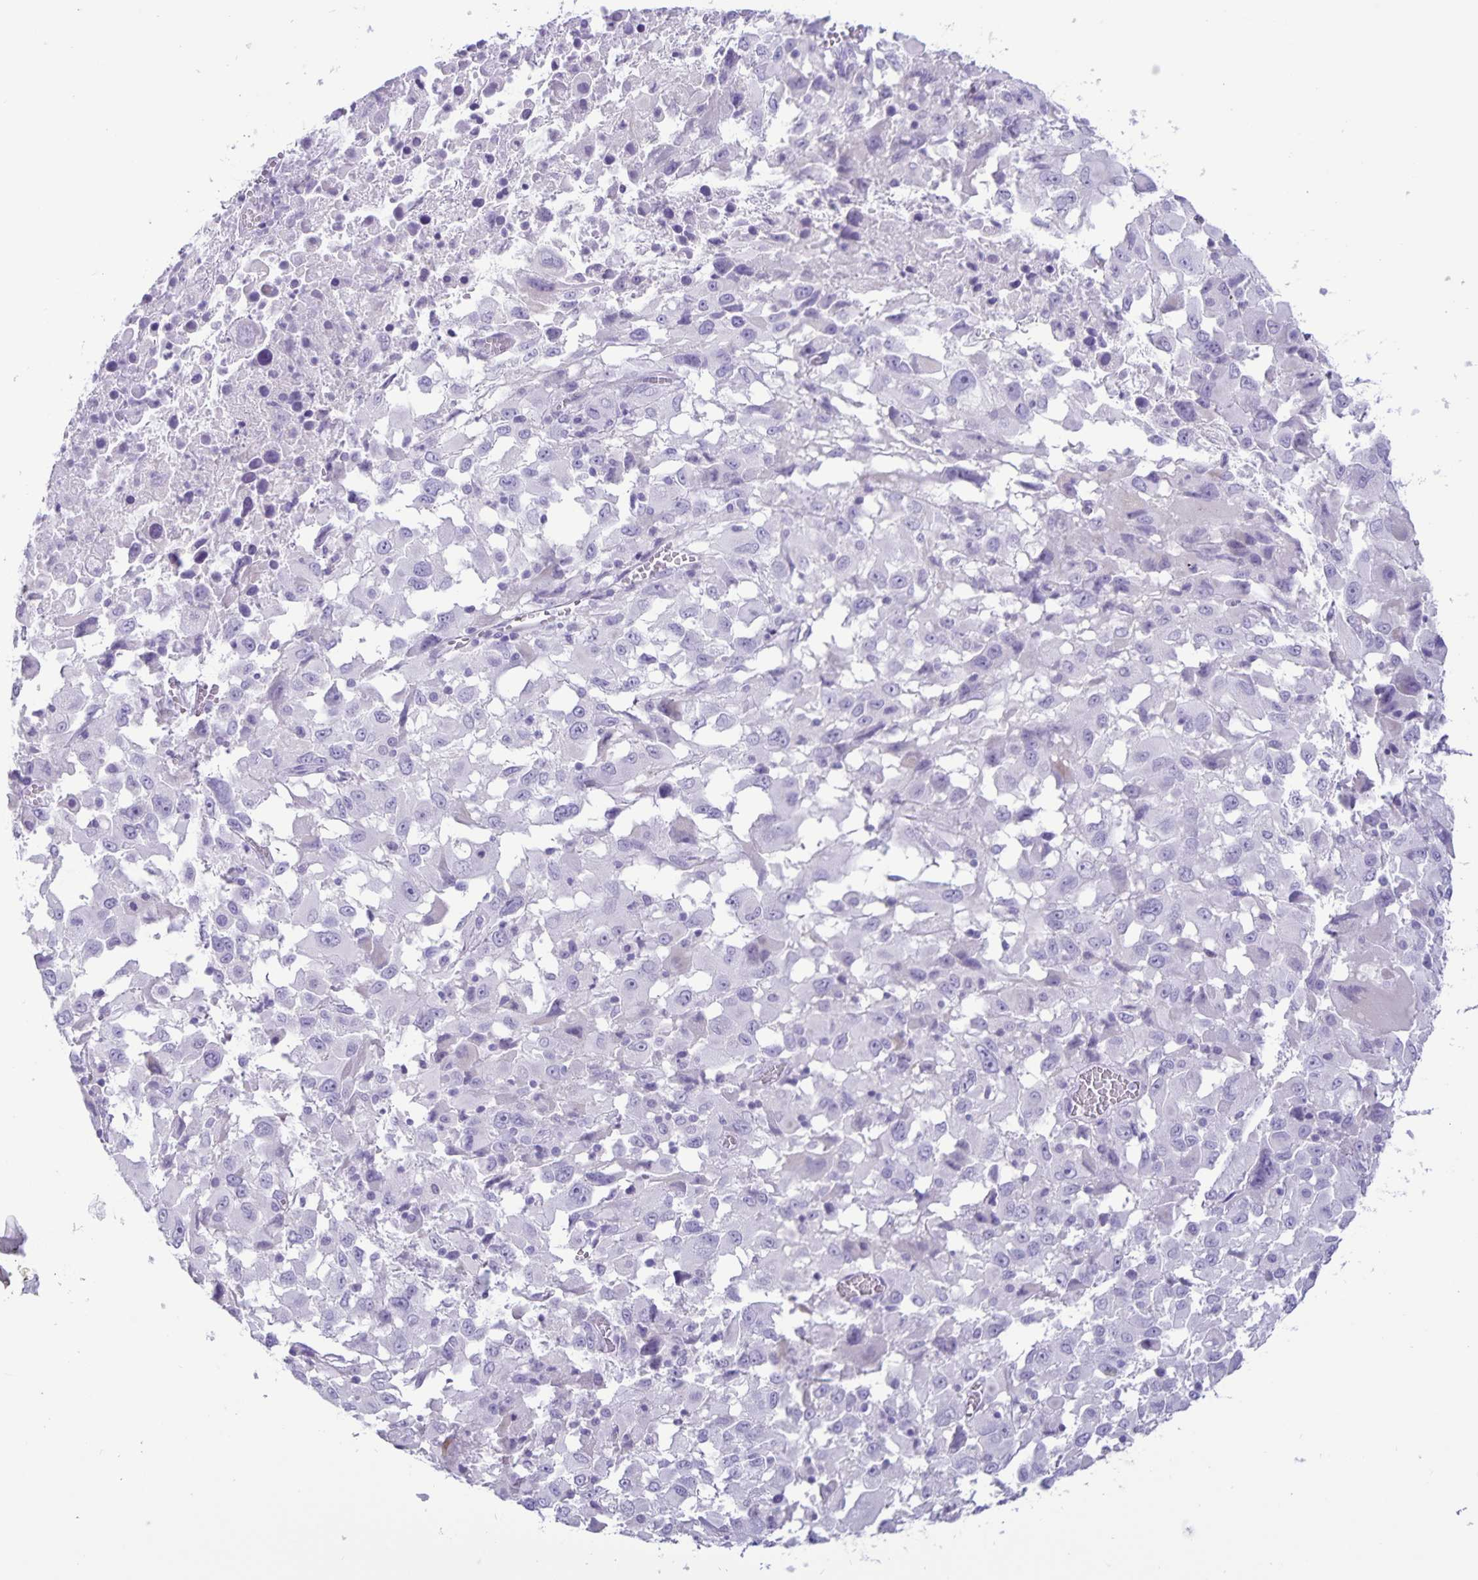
{"staining": {"intensity": "negative", "quantity": "none", "location": "none"}, "tissue": "melanoma", "cell_type": "Tumor cells", "image_type": "cancer", "snomed": [{"axis": "morphology", "description": "Malignant melanoma, Metastatic site"}, {"axis": "topography", "description": "Soft tissue"}], "caption": "Immunohistochemical staining of human melanoma demonstrates no significant positivity in tumor cells. (Stains: DAB (3,3'-diaminobenzidine) immunohistochemistry (IHC) with hematoxylin counter stain, Microscopy: brightfield microscopy at high magnification).", "gene": "IBTK", "patient": {"sex": "male", "age": 50}}